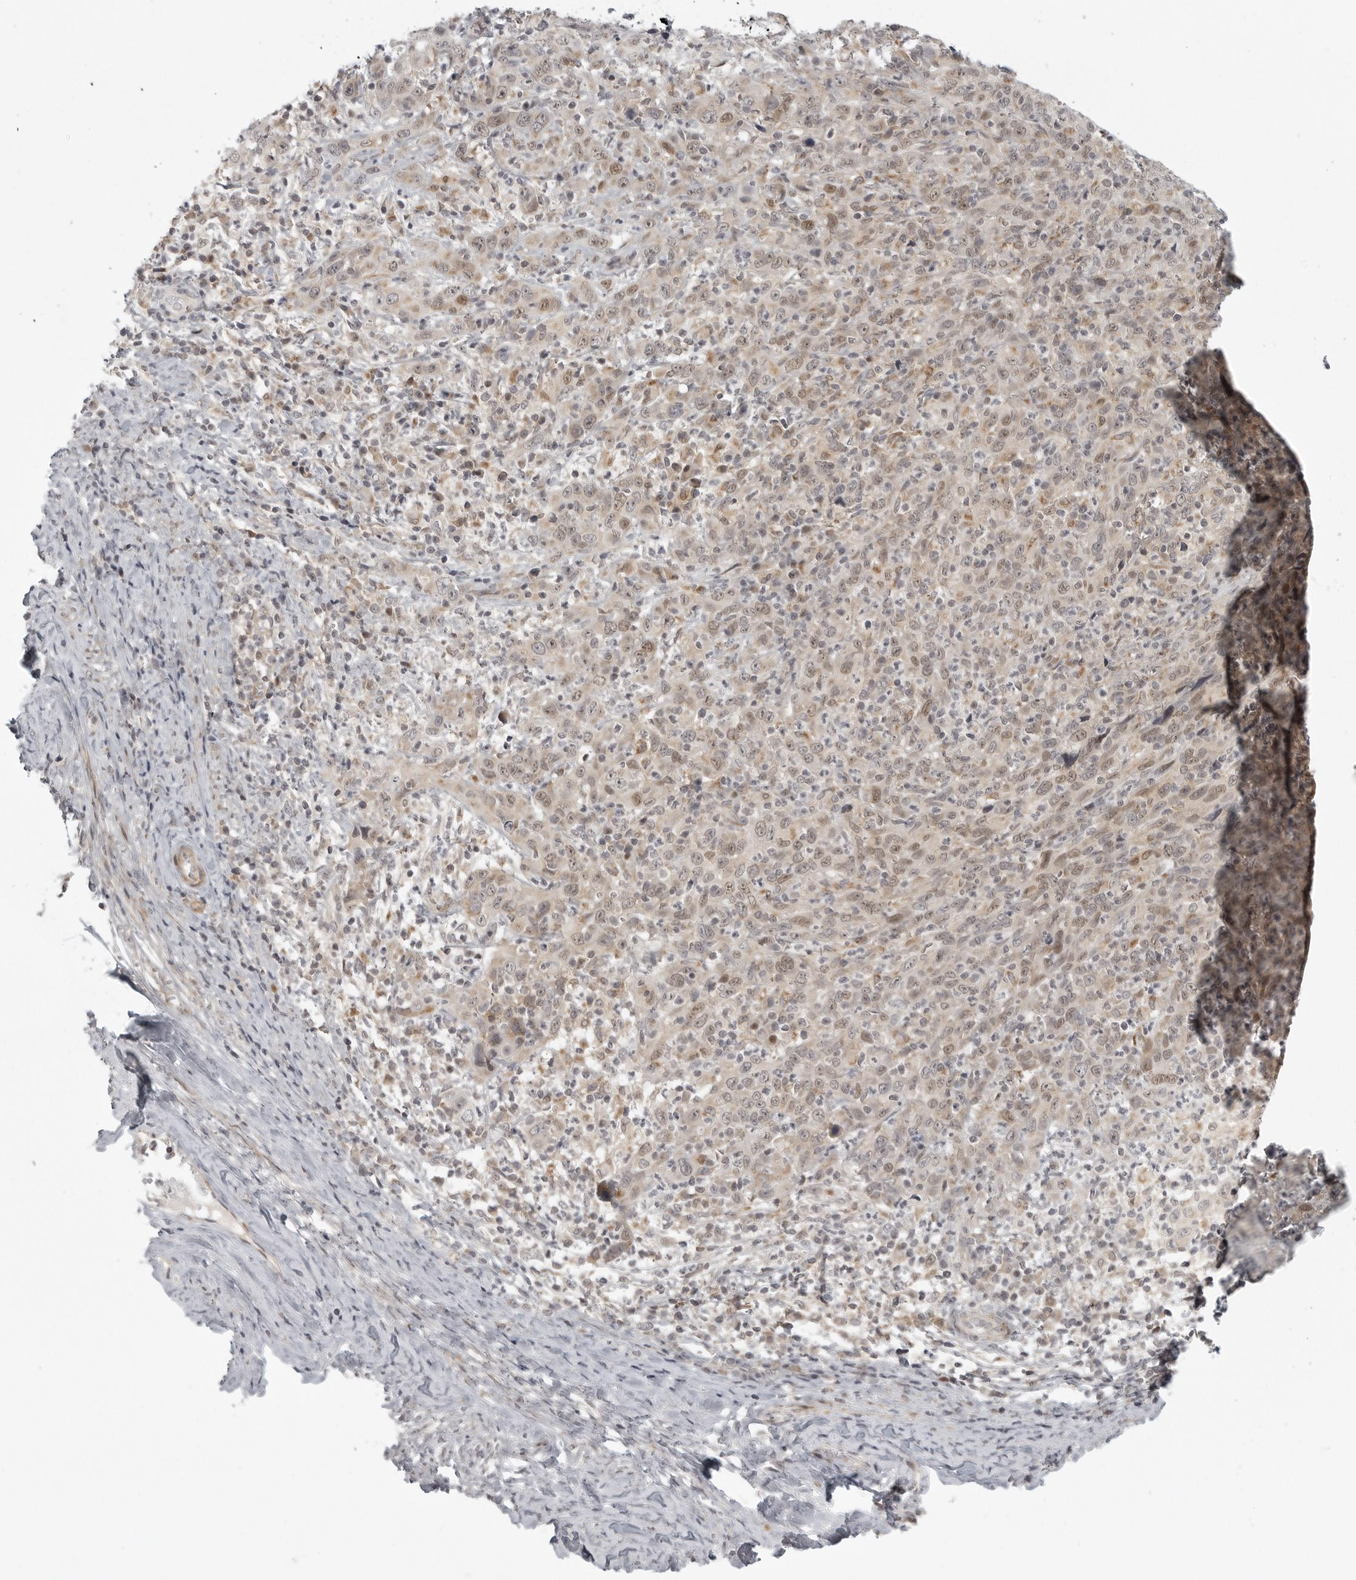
{"staining": {"intensity": "weak", "quantity": "25%-75%", "location": "nuclear"}, "tissue": "cervical cancer", "cell_type": "Tumor cells", "image_type": "cancer", "snomed": [{"axis": "morphology", "description": "Squamous cell carcinoma, NOS"}, {"axis": "topography", "description": "Cervix"}], "caption": "Brown immunohistochemical staining in cervical cancer (squamous cell carcinoma) demonstrates weak nuclear positivity in approximately 25%-75% of tumor cells. Ihc stains the protein of interest in brown and the nuclei are stained blue.", "gene": "TUT4", "patient": {"sex": "female", "age": 46}}